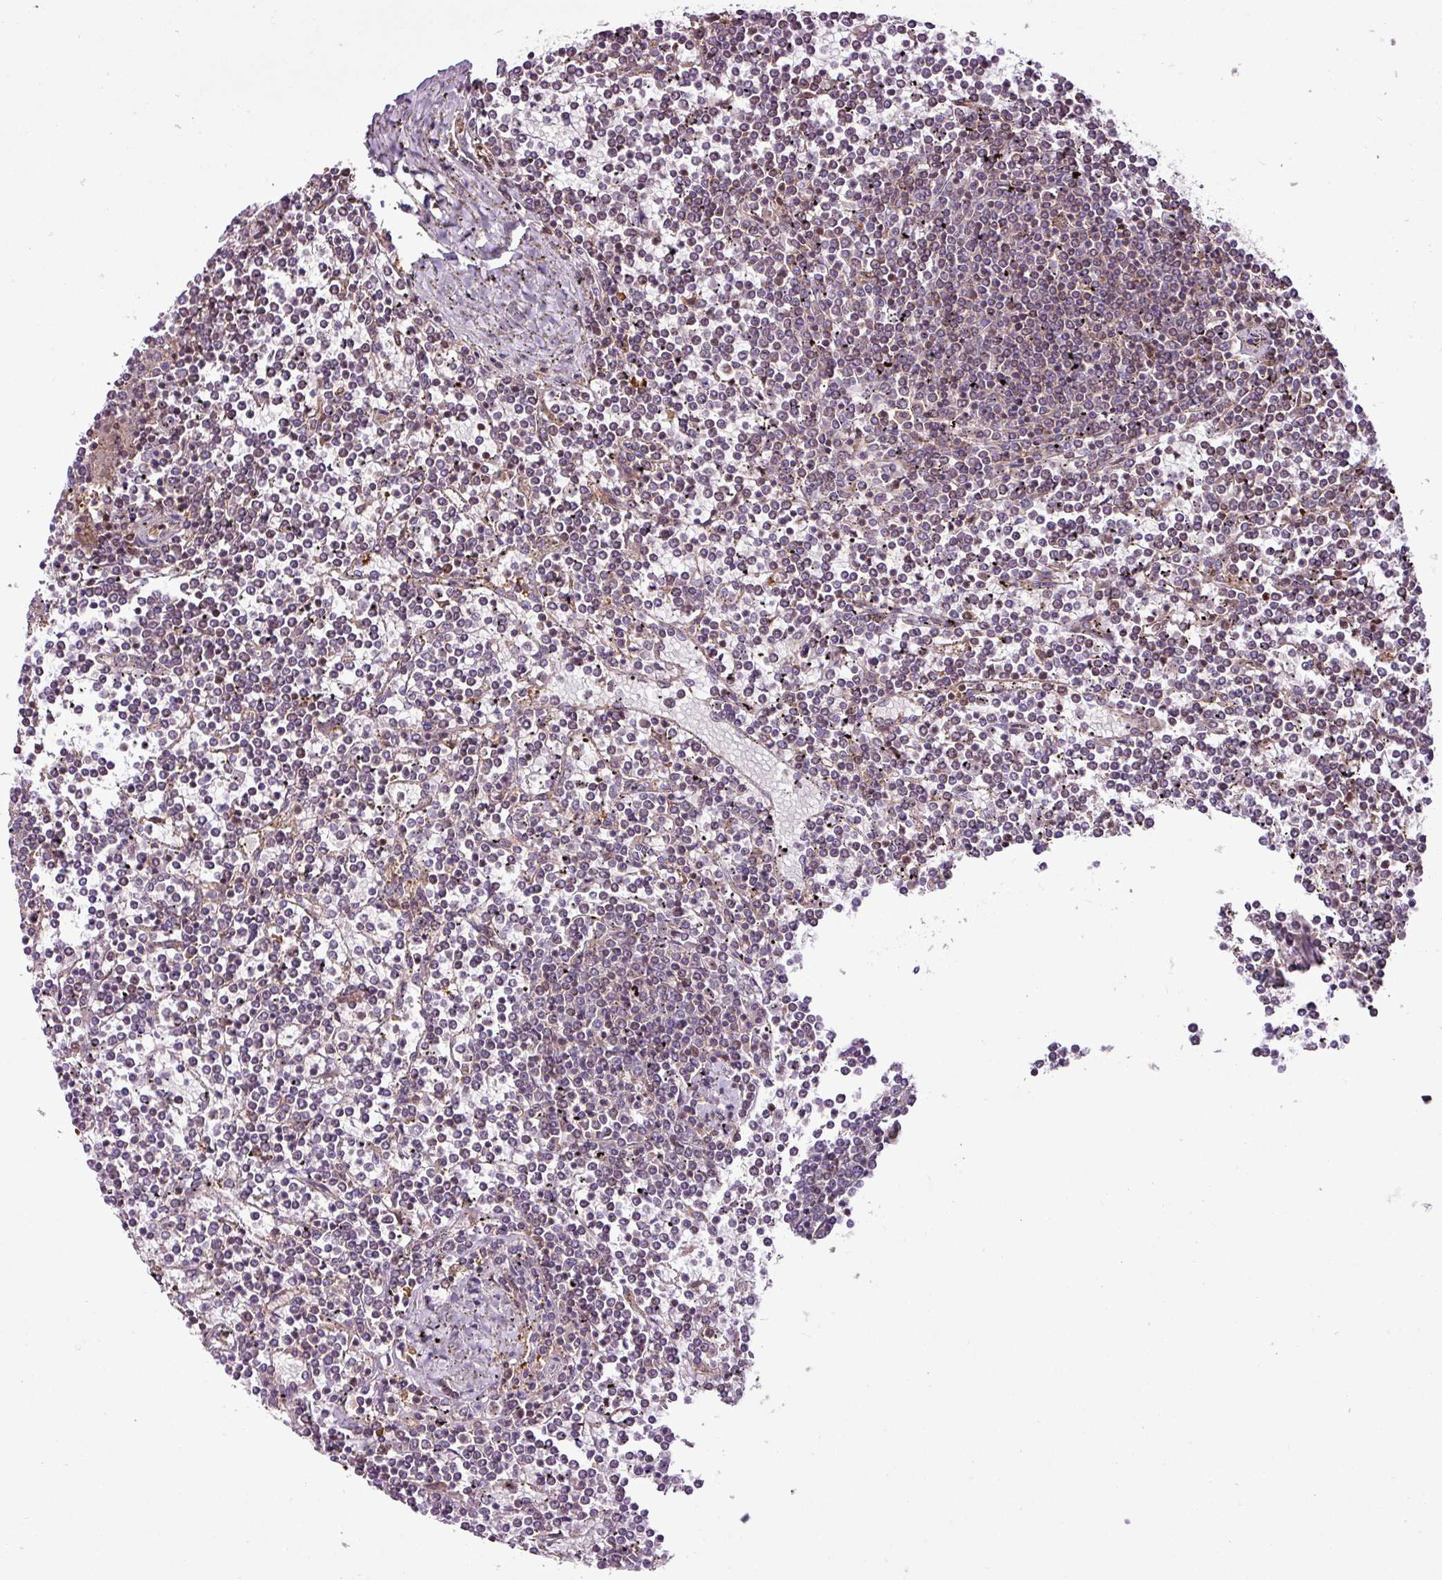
{"staining": {"intensity": "weak", "quantity": "25%-75%", "location": "cytoplasmic/membranous"}, "tissue": "lymphoma", "cell_type": "Tumor cells", "image_type": "cancer", "snomed": [{"axis": "morphology", "description": "Malignant lymphoma, non-Hodgkin's type, Low grade"}, {"axis": "topography", "description": "Spleen"}], "caption": "Immunohistochemistry staining of lymphoma, which shows low levels of weak cytoplasmic/membranous staining in about 25%-75% of tumor cells indicating weak cytoplasmic/membranous protein positivity. The staining was performed using DAB (brown) for protein detection and nuclei were counterstained in hematoxylin (blue).", "gene": "ZNF106", "patient": {"sex": "female", "age": 19}}